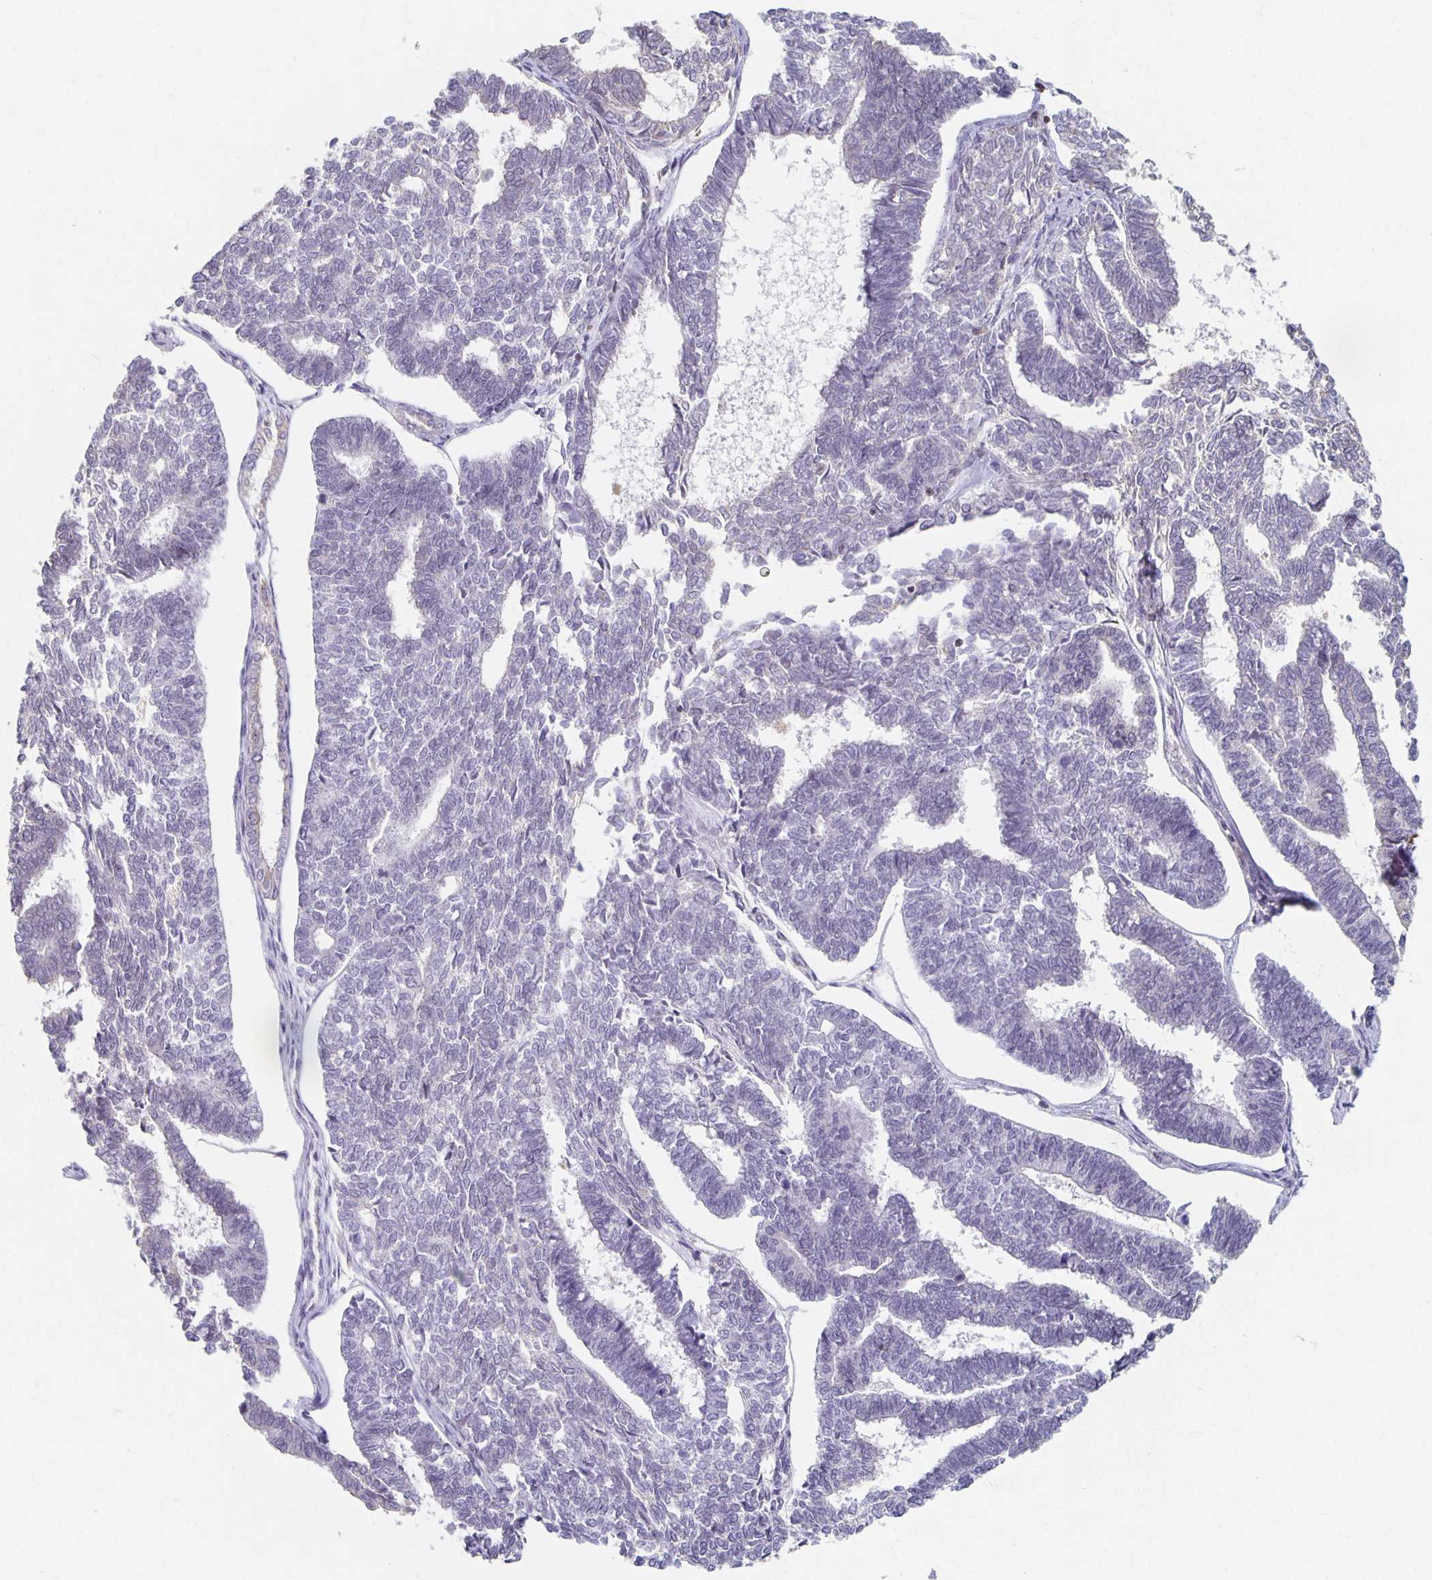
{"staining": {"intensity": "negative", "quantity": "none", "location": "none"}, "tissue": "endometrial cancer", "cell_type": "Tumor cells", "image_type": "cancer", "snomed": [{"axis": "morphology", "description": "Adenocarcinoma, NOS"}, {"axis": "topography", "description": "Endometrium"}], "caption": "Immunohistochemistry of adenocarcinoma (endometrial) shows no expression in tumor cells. (DAB immunohistochemistry, high magnification).", "gene": "ZNF692", "patient": {"sex": "female", "age": 70}}